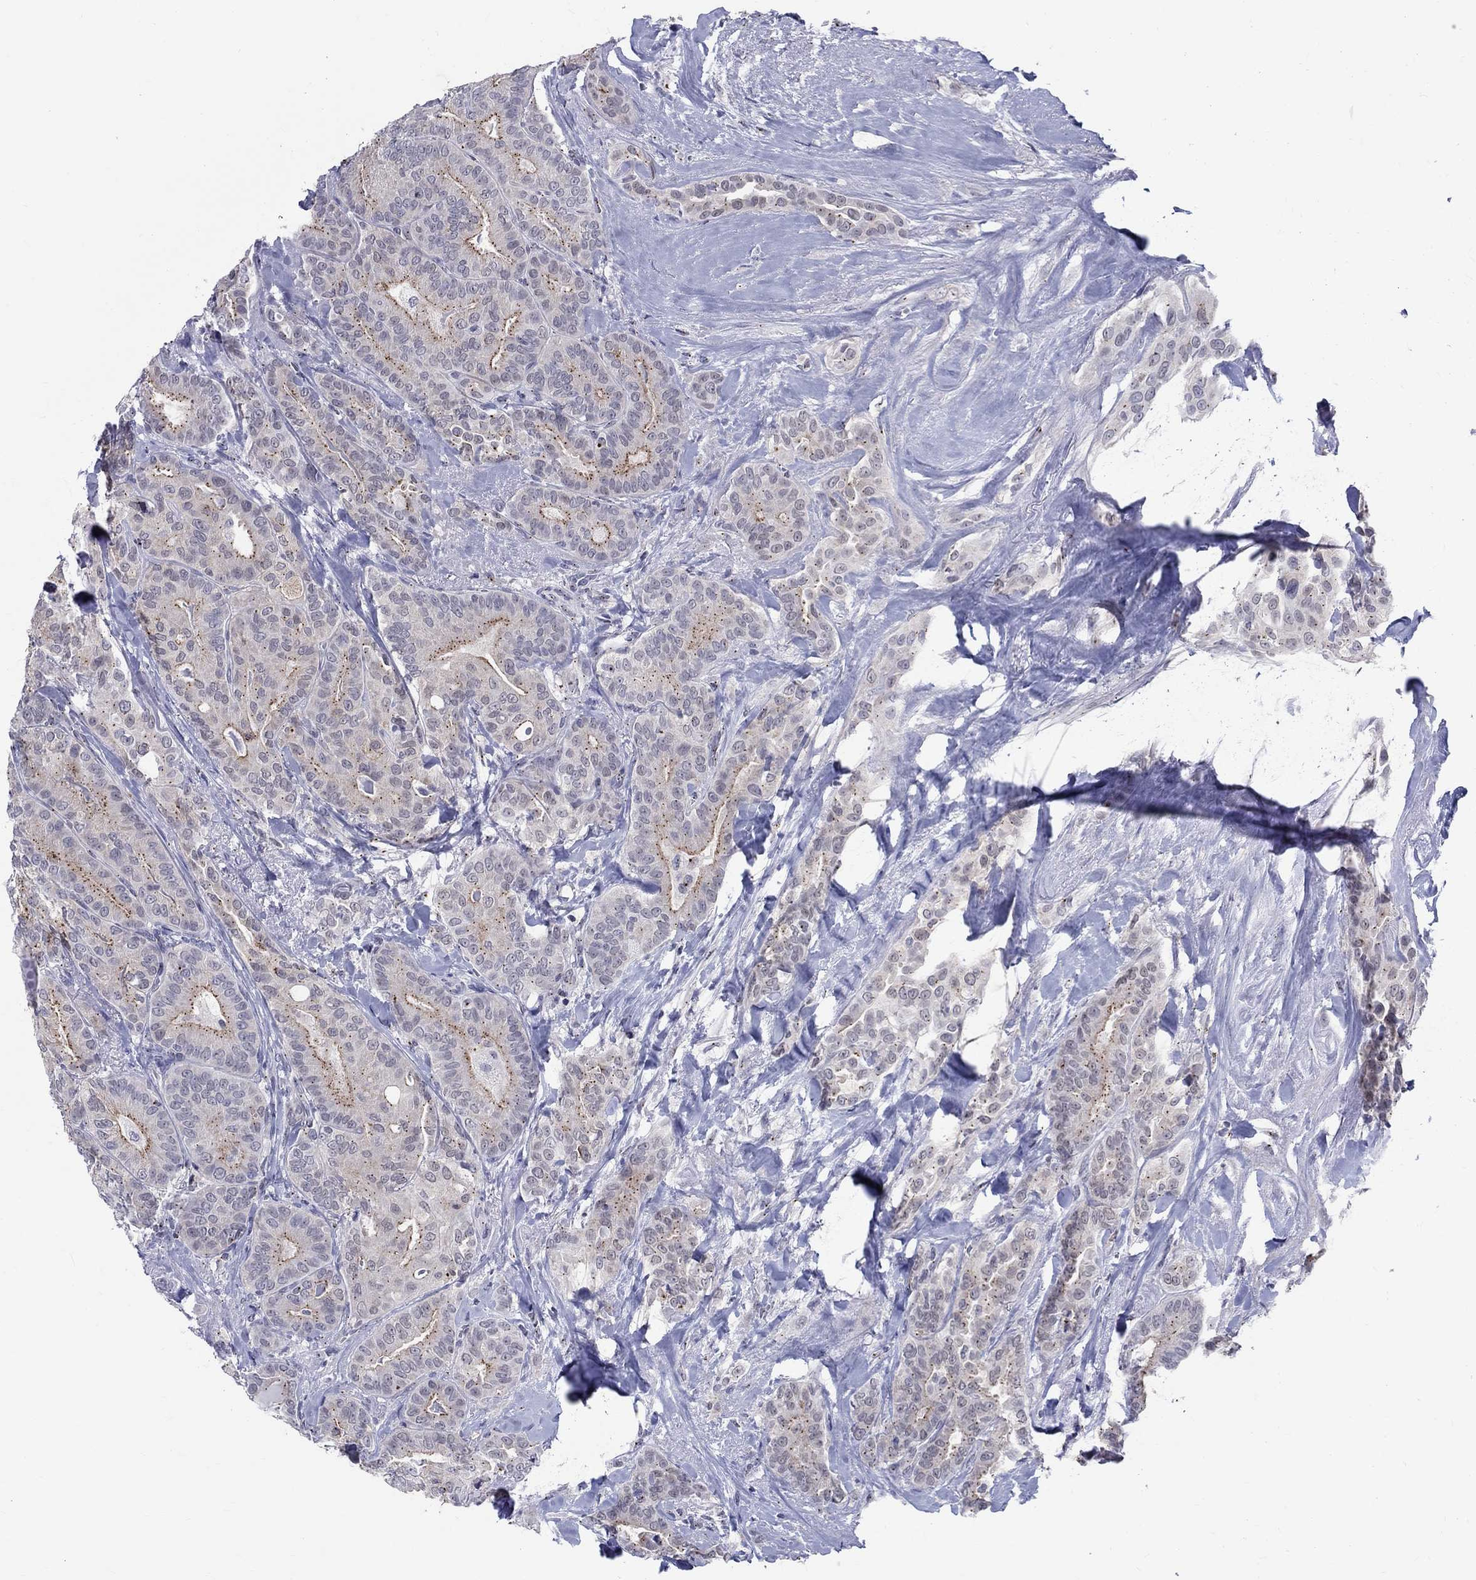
{"staining": {"intensity": "moderate", "quantity": "<25%", "location": "cytoplasmic/membranous"}, "tissue": "thyroid cancer", "cell_type": "Tumor cells", "image_type": "cancer", "snomed": [{"axis": "morphology", "description": "Papillary adenocarcinoma, NOS"}, {"axis": "topography", "description": "Thyroid gland"}], "caption": "Immunohistochemistry image of neoplastic tissue: thyroid papillary adenocarcinoma stained using IHC exhibits low levels of moderate protein expression localized specifically in the cytoplasmic/membranous of tumor cells, appearing as a cytoplasmic/membranous brown color.", "gene": "CEP43", "patient": {"sex": "male", "age": 61}}